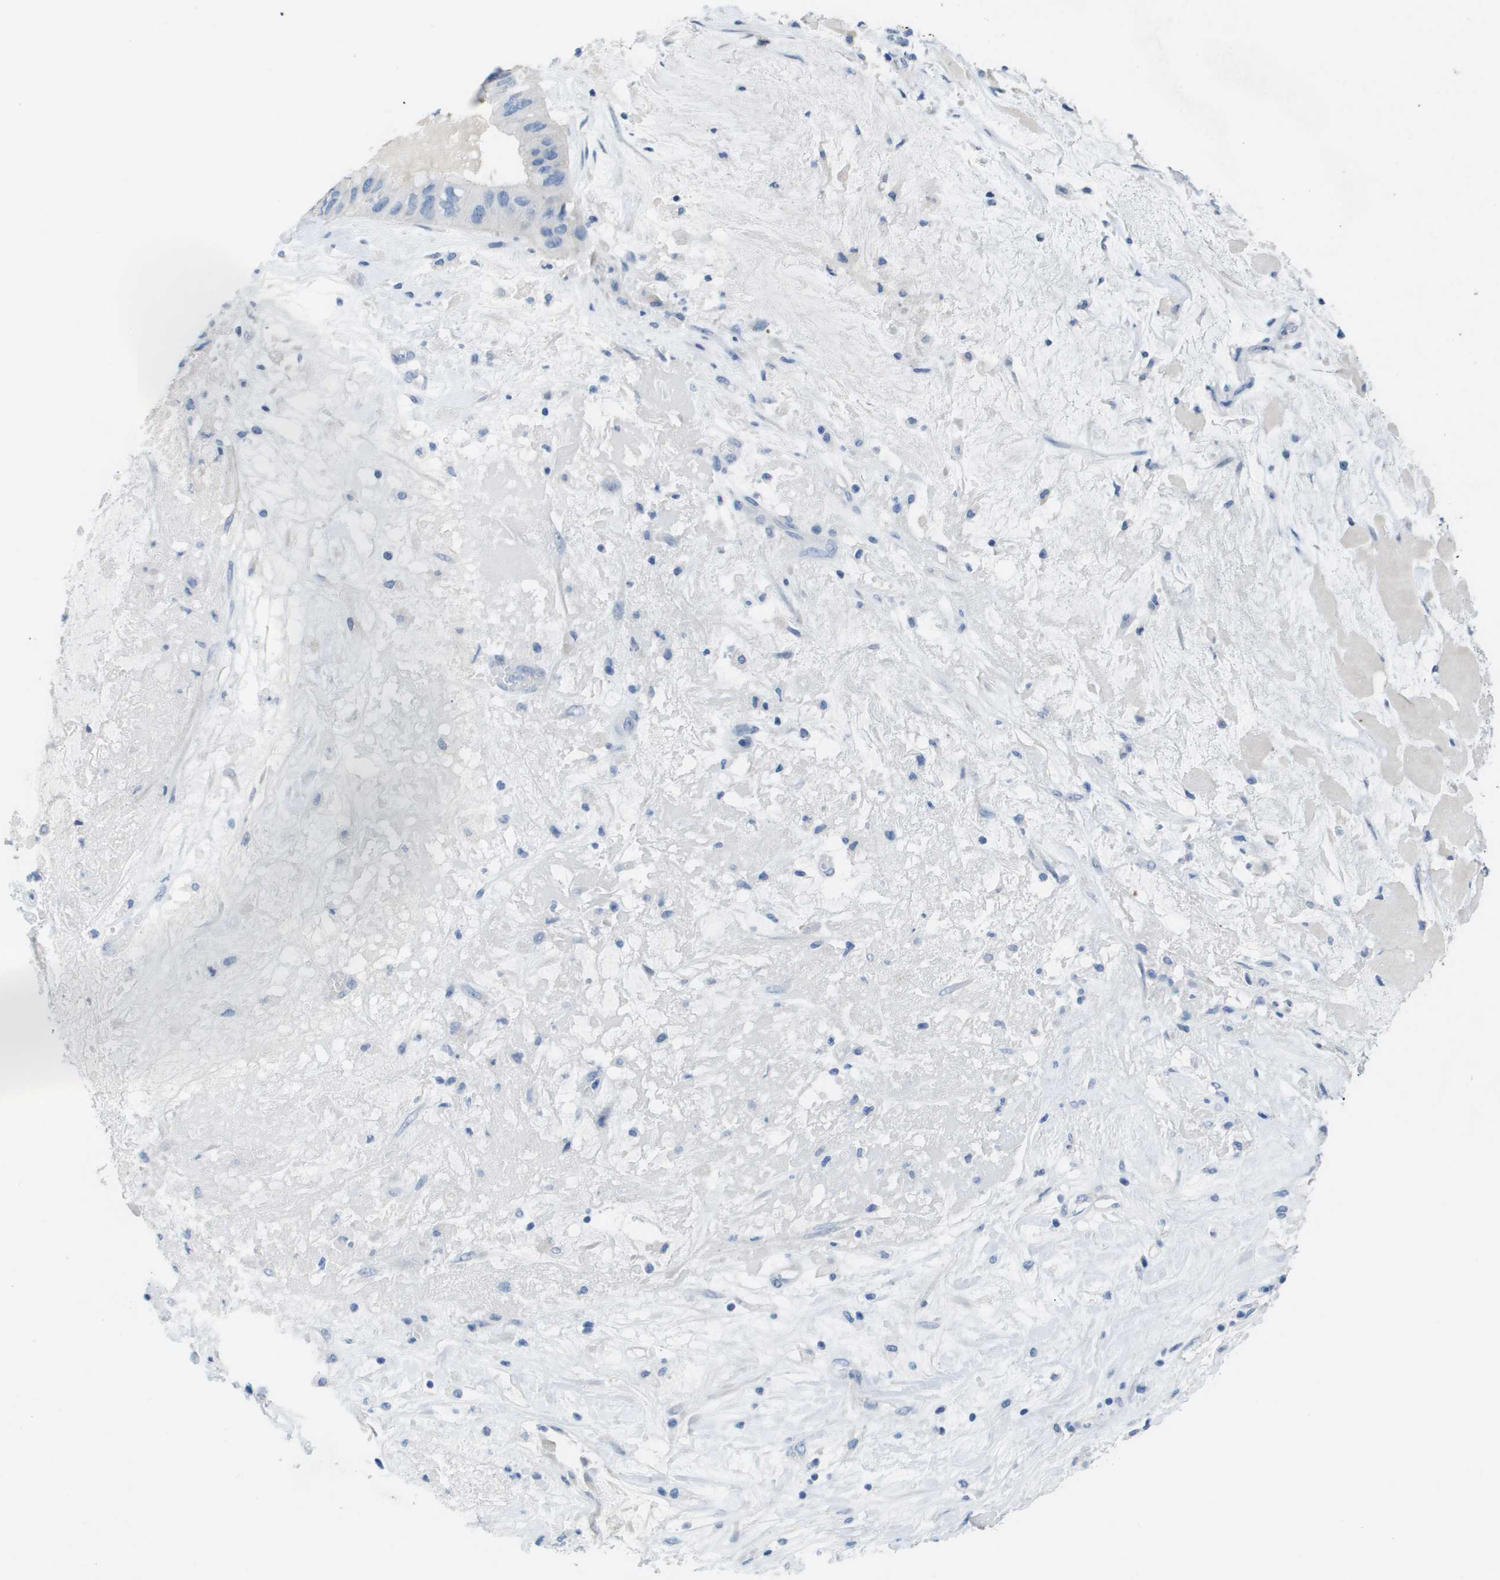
{"staining": {"intensity": "negative", "quantity": "none", "location": "none"}, "tissue": "ovarian cancer", "cell_type": "Tumor cells", "image_type": "cancer", "snomed": [{"axis": "morphology", "description": "Cystadenocarcinoma, mucinous, NOS"}, {"axis": "topography", "description": "Ovary"}], "caption": "DAB (3,3'-diaminobenzidine) immunohistochemical staining of human ovarian cancer (mucinous cystadenocarcinoma) reveals no significant positivity in tumor cells. (DAB immunohistochemistry, high magnification).", "gene": "NCS1", "patient": {"sex": "female", "age": 80}}